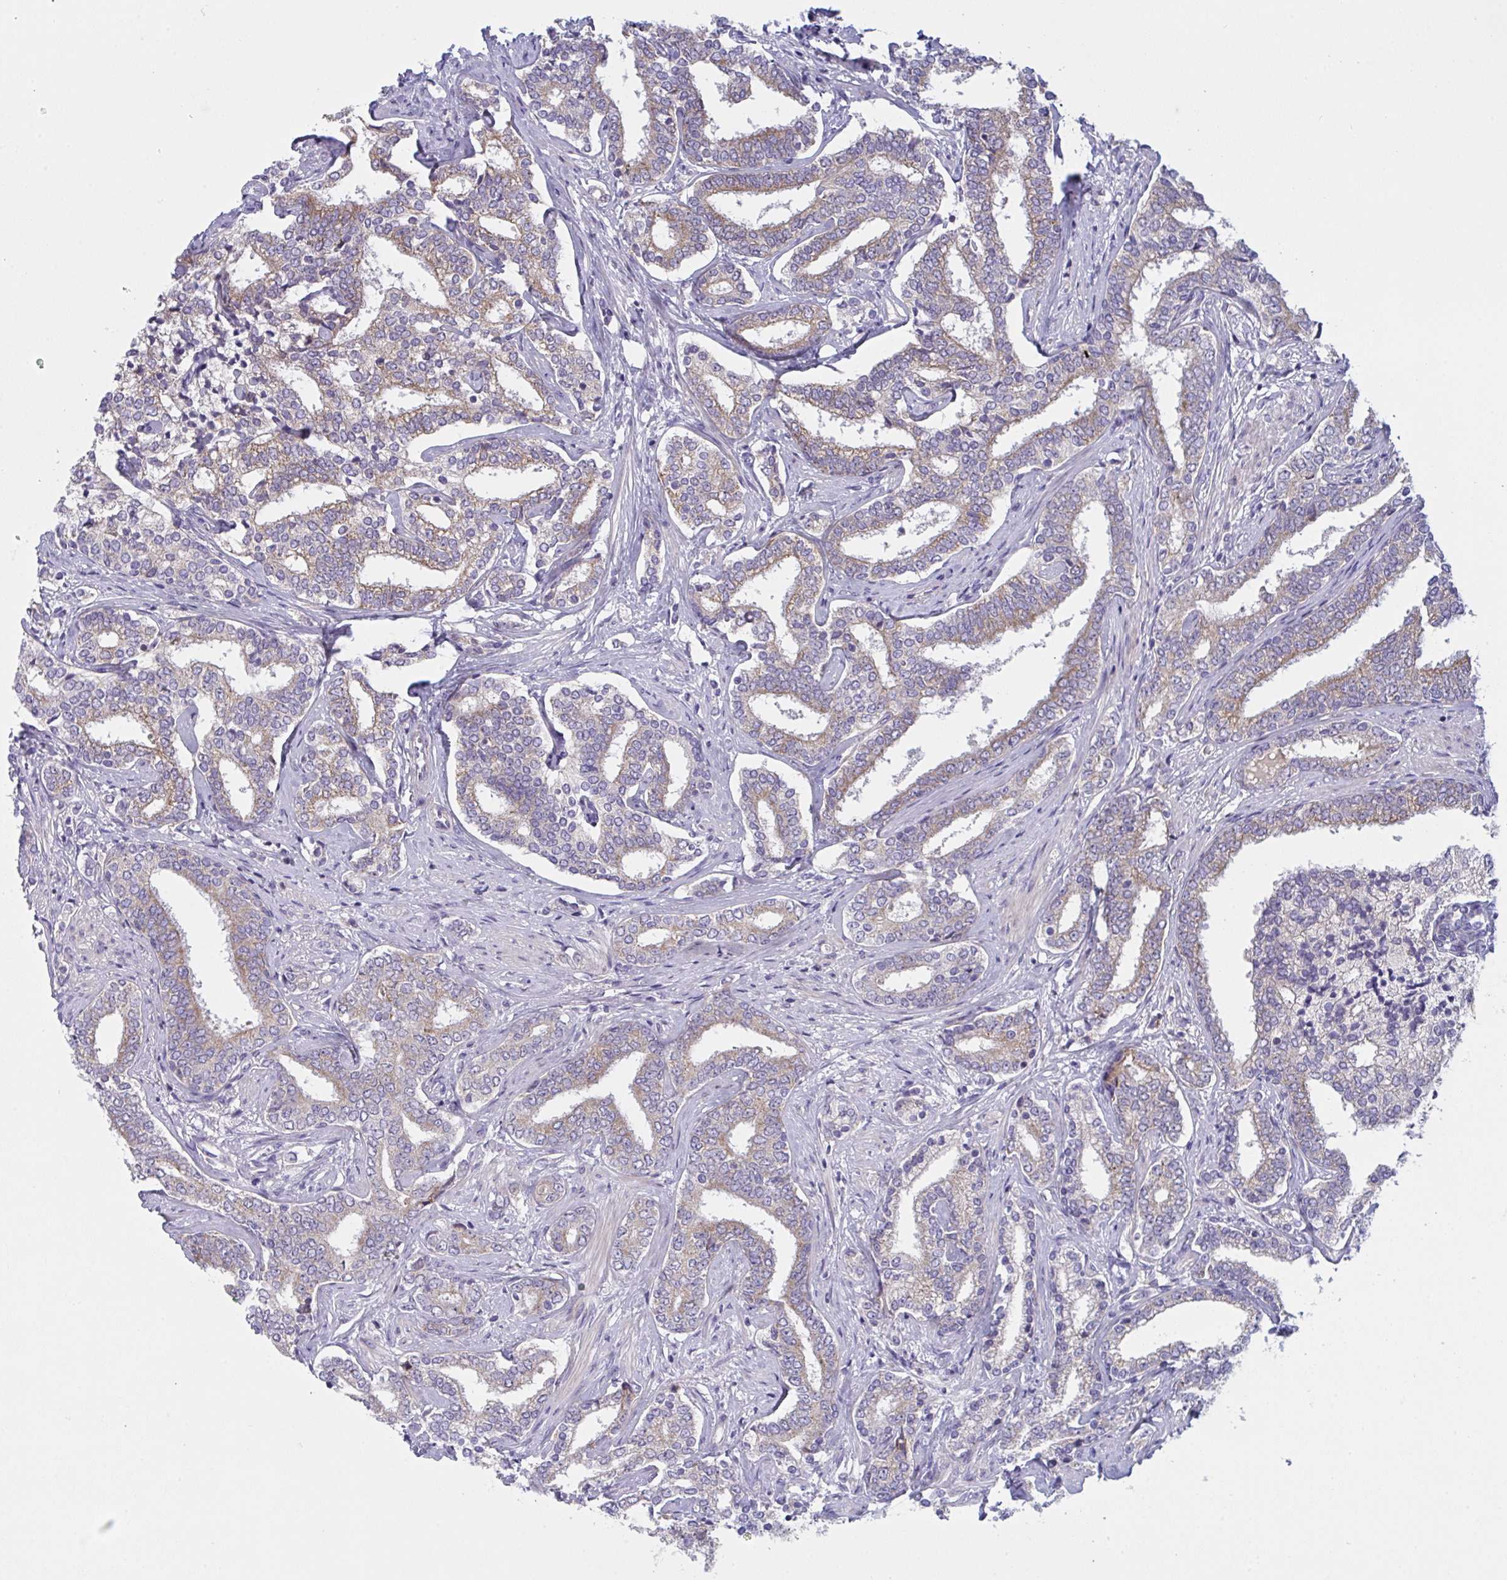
{"staining": {"intensity": "moderate", "quantity": "<25%", "location": "cytoplasmic/membranous"}, "tissue": "prostate cancer", "cell_type": "Tumor cells", "image_type": "cancer", "snomed": [{"axis": "morphology", "description": "Adenocarcinoma, High grade"}, {"axis": "topography", "description": "Prostate"}], "caption": "Prostate cancer stained with a brown dye displays moderate cytoplasmic/membranous positive positivity in about <25% of tumor cells.", "gene": "MRPS2", "patient": {"sex": "male", "age": 72}}